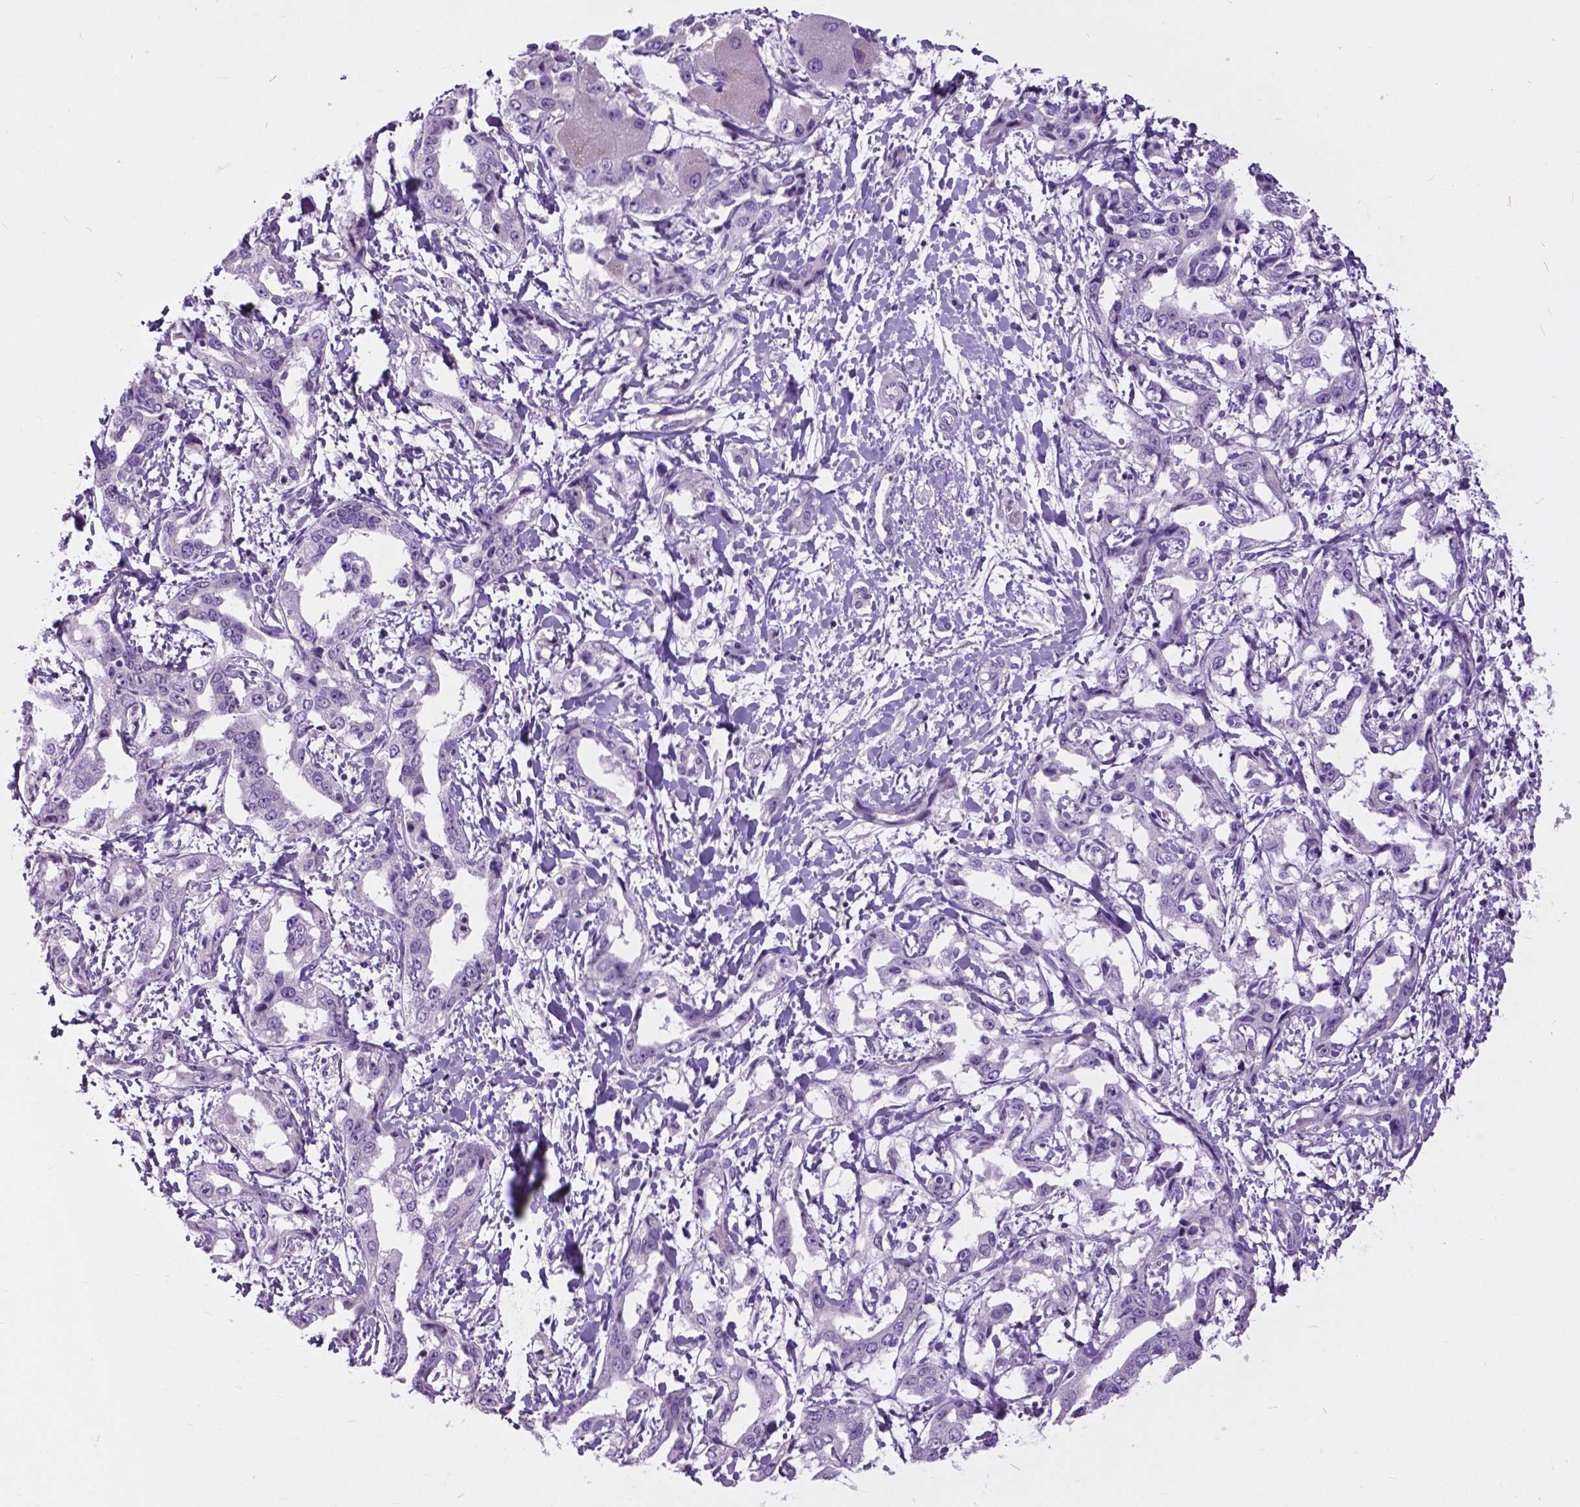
{"staining": {"intensity": "negative", "quantity": "none", "location": "none"}, "tissue": "liver cancer", "cell_type": "Tumor cells", "image_type": "cancer", "snomed": [{"axis": "morphology", "description": "Cholangiocarcinoma"}, {"axis": "topography", "description": "Liver"}], "caption": "There is no significant staining in tumor cells of cholangiocarcinoma (liver).", "gene": "PRR35", "patient": {"sex": "male", "age": 59}}